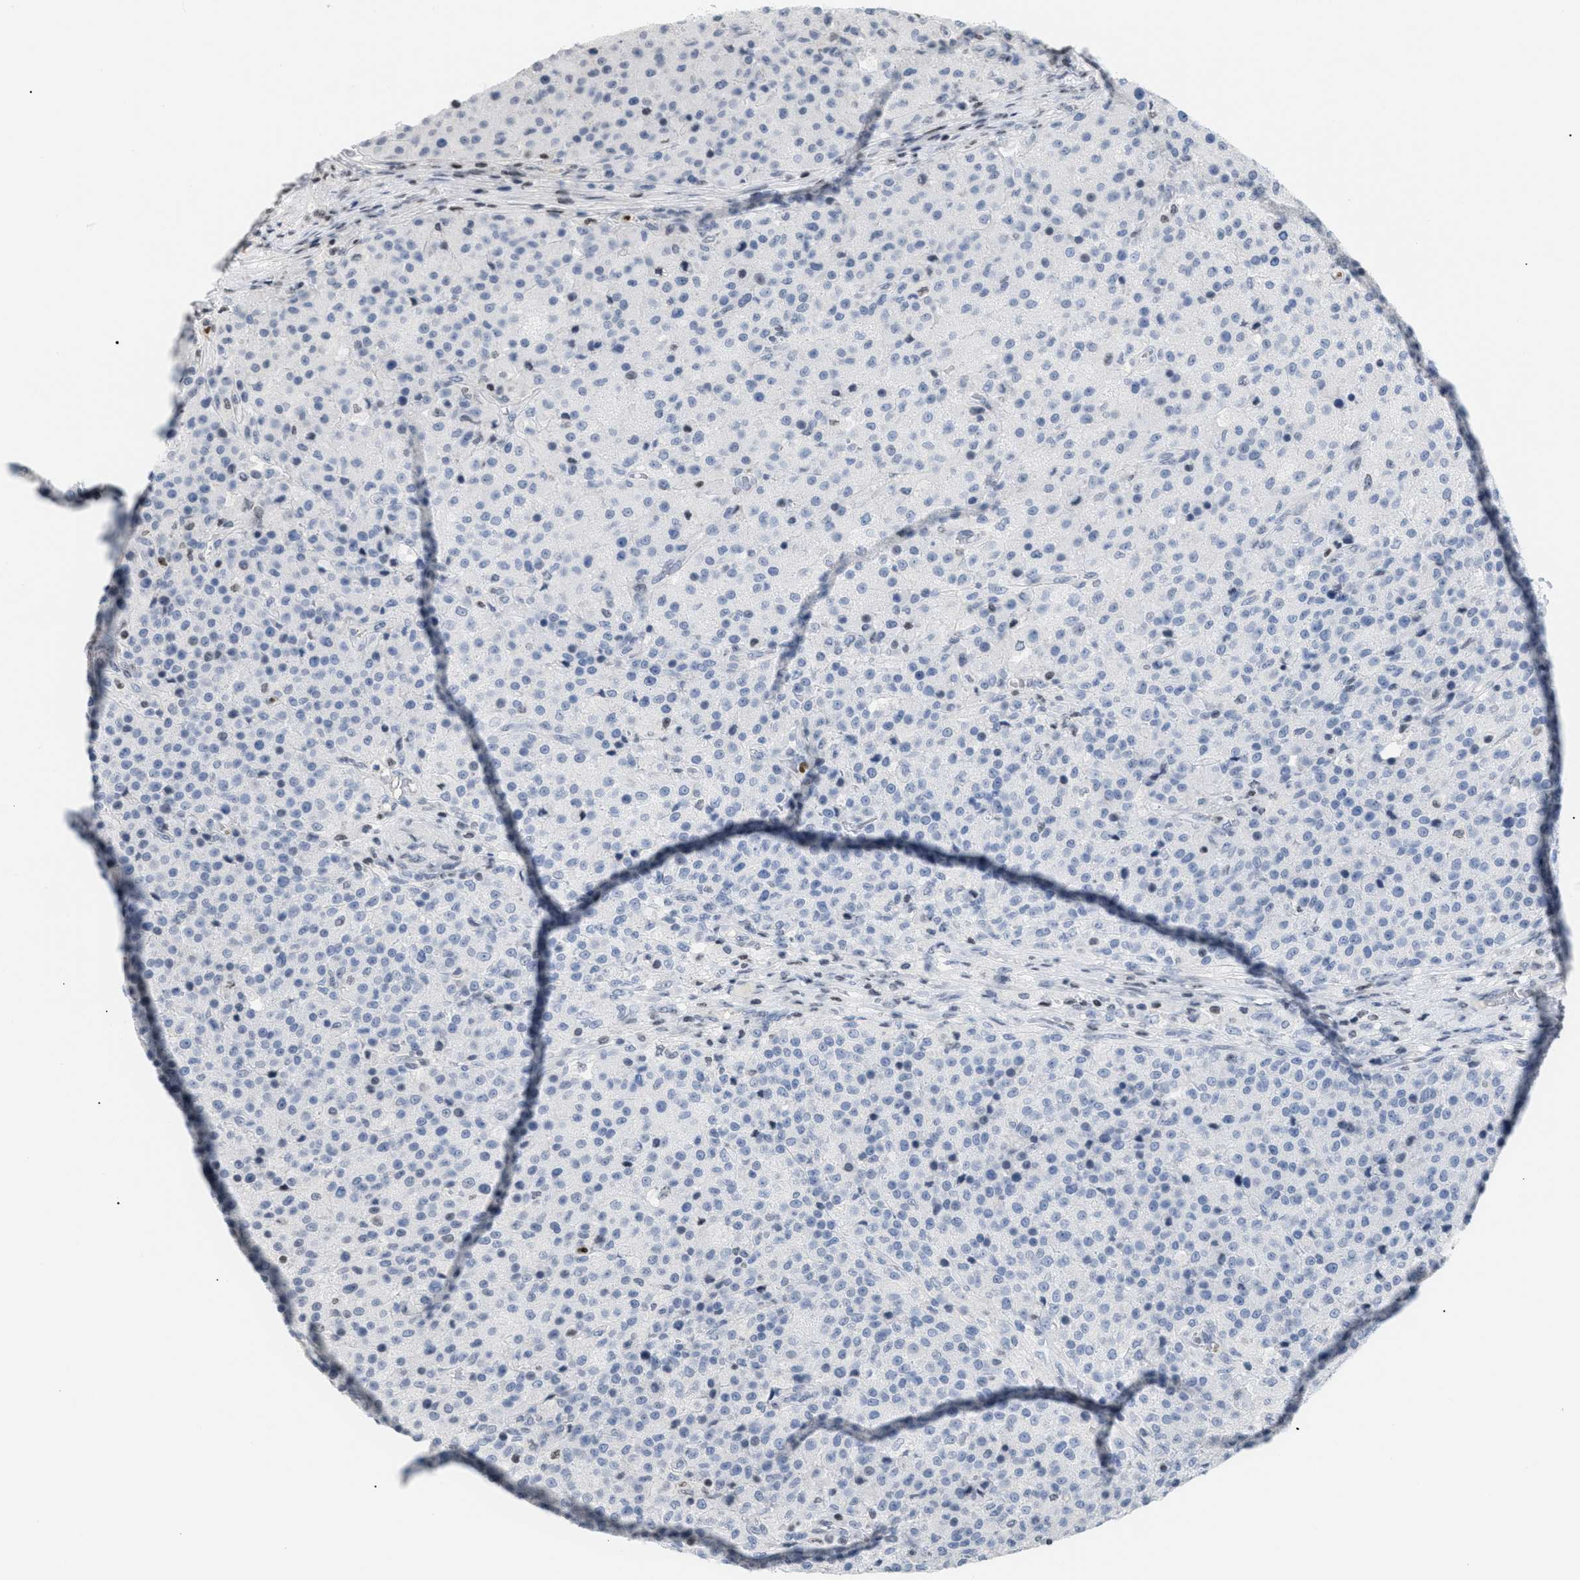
{"staining": {"intensity": "negative", "quantity": "none", "location": "none"}, "tissue": "testis cancer", "cell_type": "Tumor cells", "image_type": "cancer", "snomed": [{"axis": "morphology", "description": "Seminoma, NOS"}, {"axis": "topography", "description": "Testis"}], "caption": "Tumor cells are negative for brown protein staining in testis cancer (seminoma). The staining was performed using DAB (3,3'-diaminobenzidine) to visualize the protein expression in brown, while the nuclei were stained in blue with hematoxylin (Magnification: 20x).", "gene": "HMGN2", "patient": {"sex": "male", "age": 59}}